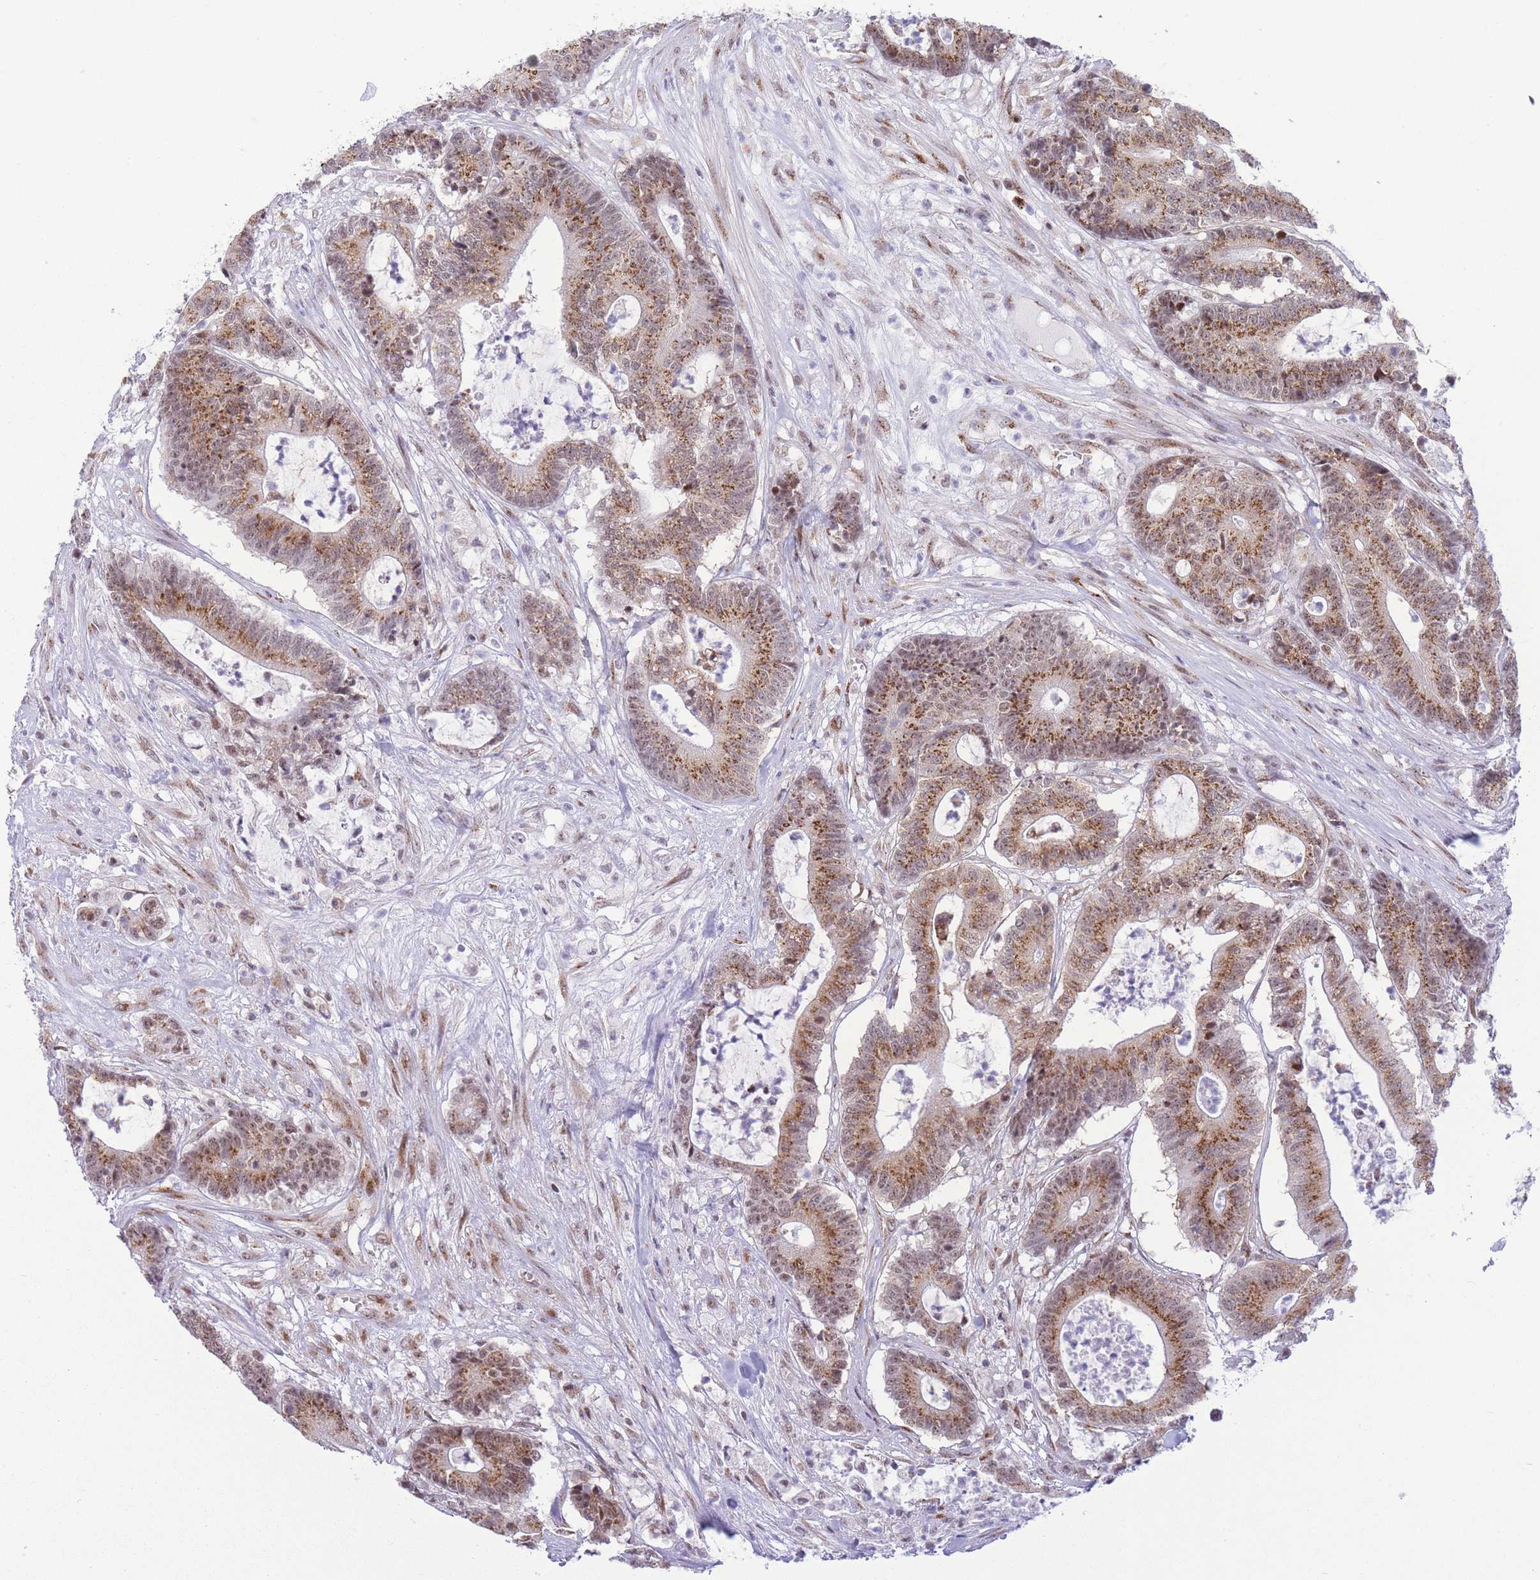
{"staining": {"intensity": "moderate", "quantity": ">75%", "location": "cytoplasmic/membranous,nuclear"}, "tissue": "colorectal cancer", "cell_type": "Tumor cells", "image_type": "cancer", "snomed": [{"axis": "morphology", "description": "Adenocarcinoma, NOS"}, {"axis": "topography", "description": "Colon"}], "caption": "A micrograph of human colorectal cancer (adenocarcinoma) stained for a protein demonstrates moderate cytoplasmic/membranous and nuclear brown staining in tumor cells.", "gene": "INO80C", "patient": {"sex": "female", "age": 84}}